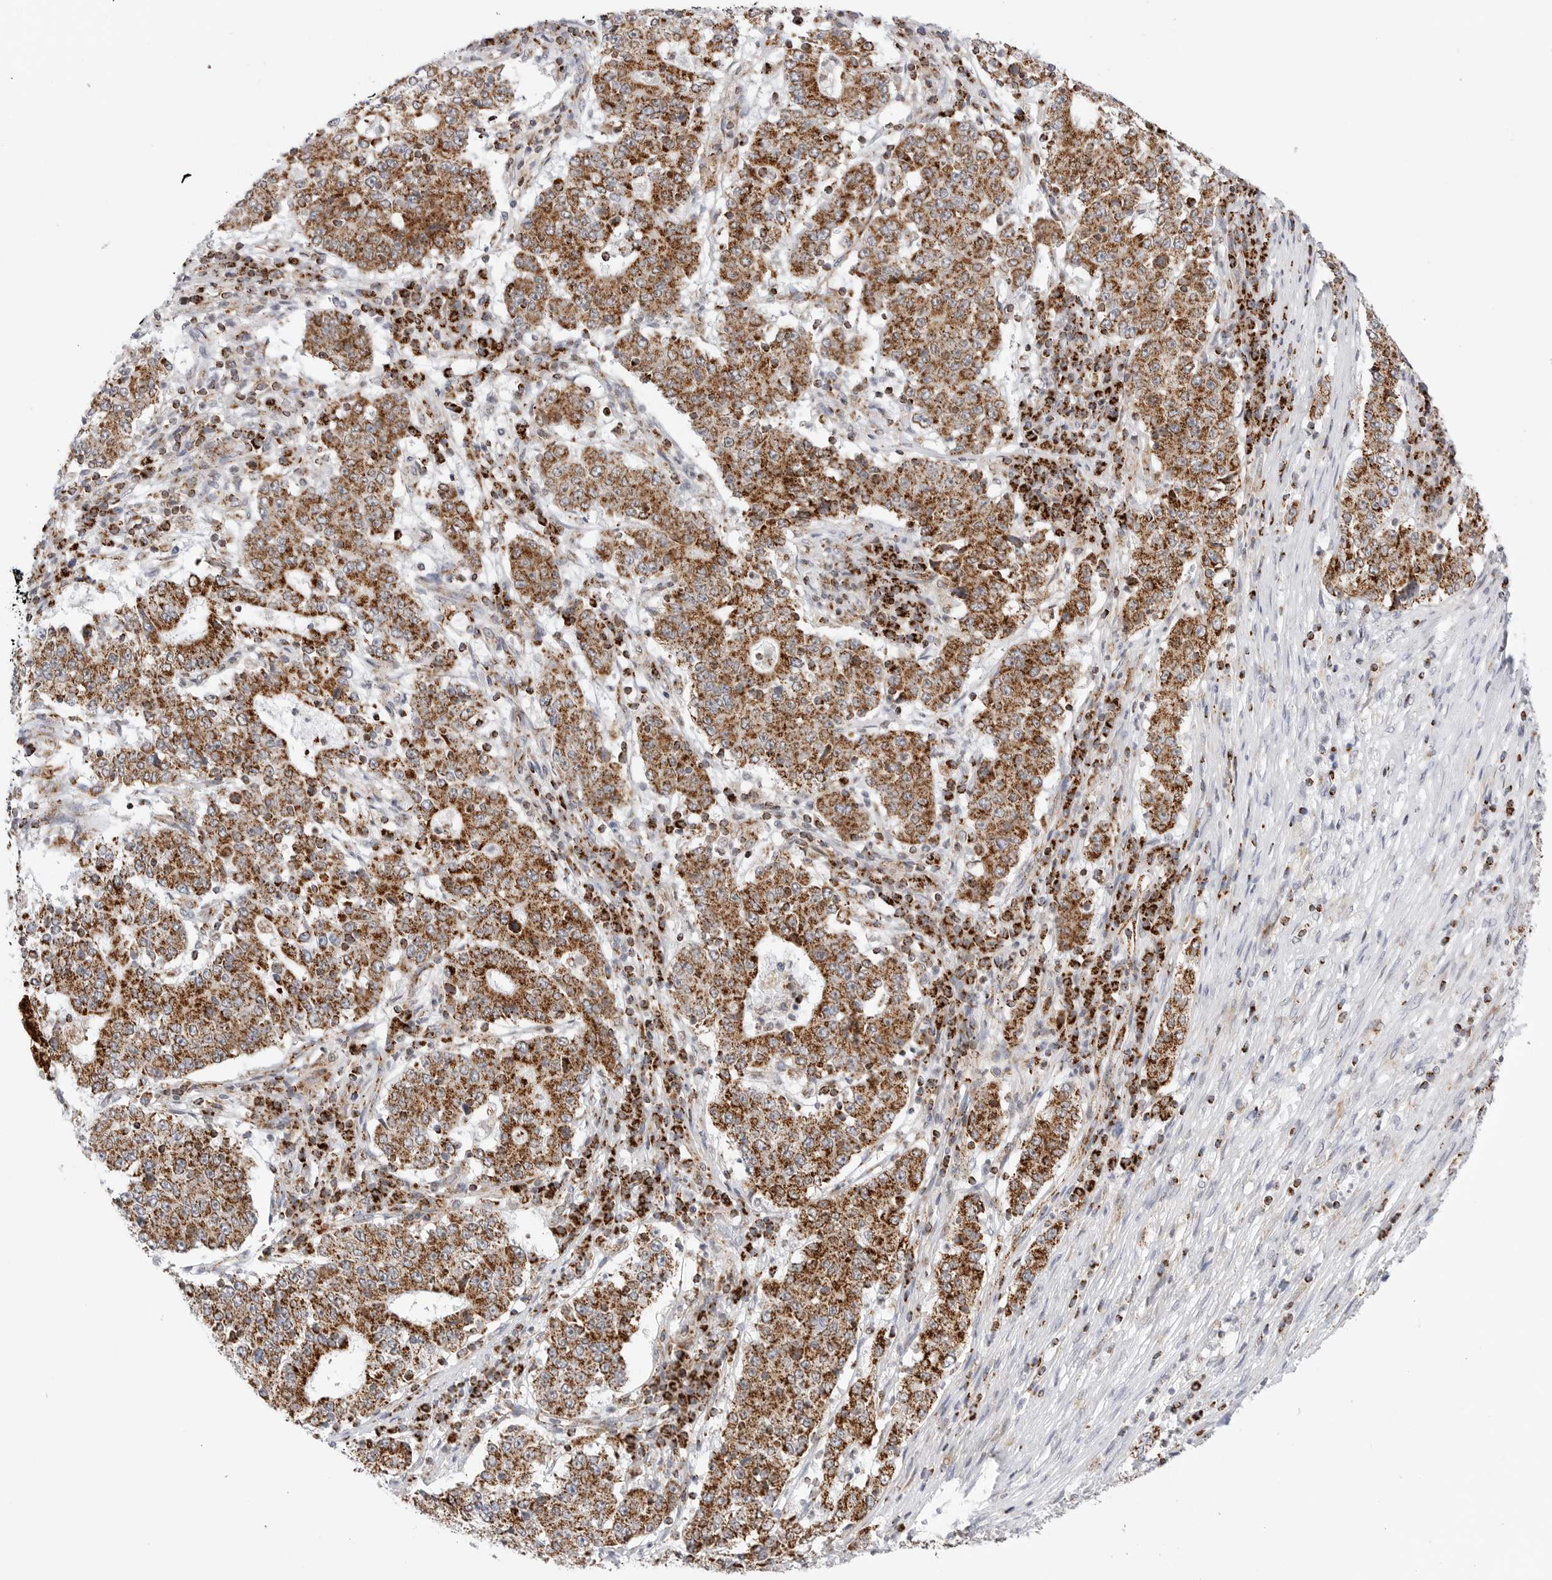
{"staining": {"intensity": "moderate", "quantity": ">75%", "location": "cytoplasmic/membranous"}, "tissue": "stomach cancer", "cell_type": "Tumor cells", "image_type": "cancer", "snomed": [{"axis": "morphology", "description": "Adenocarcinoma, NOS"}, {"axis": "topography", "description": "Stomach"}], "caption": "Stomach adenocarcinoma tissue demonstrates moderate cytoplasmic/membranous positivity in about >75% of tumor cells", "gene": "ATP5IF1", "patient": {"sex": "male", "age": 59}}